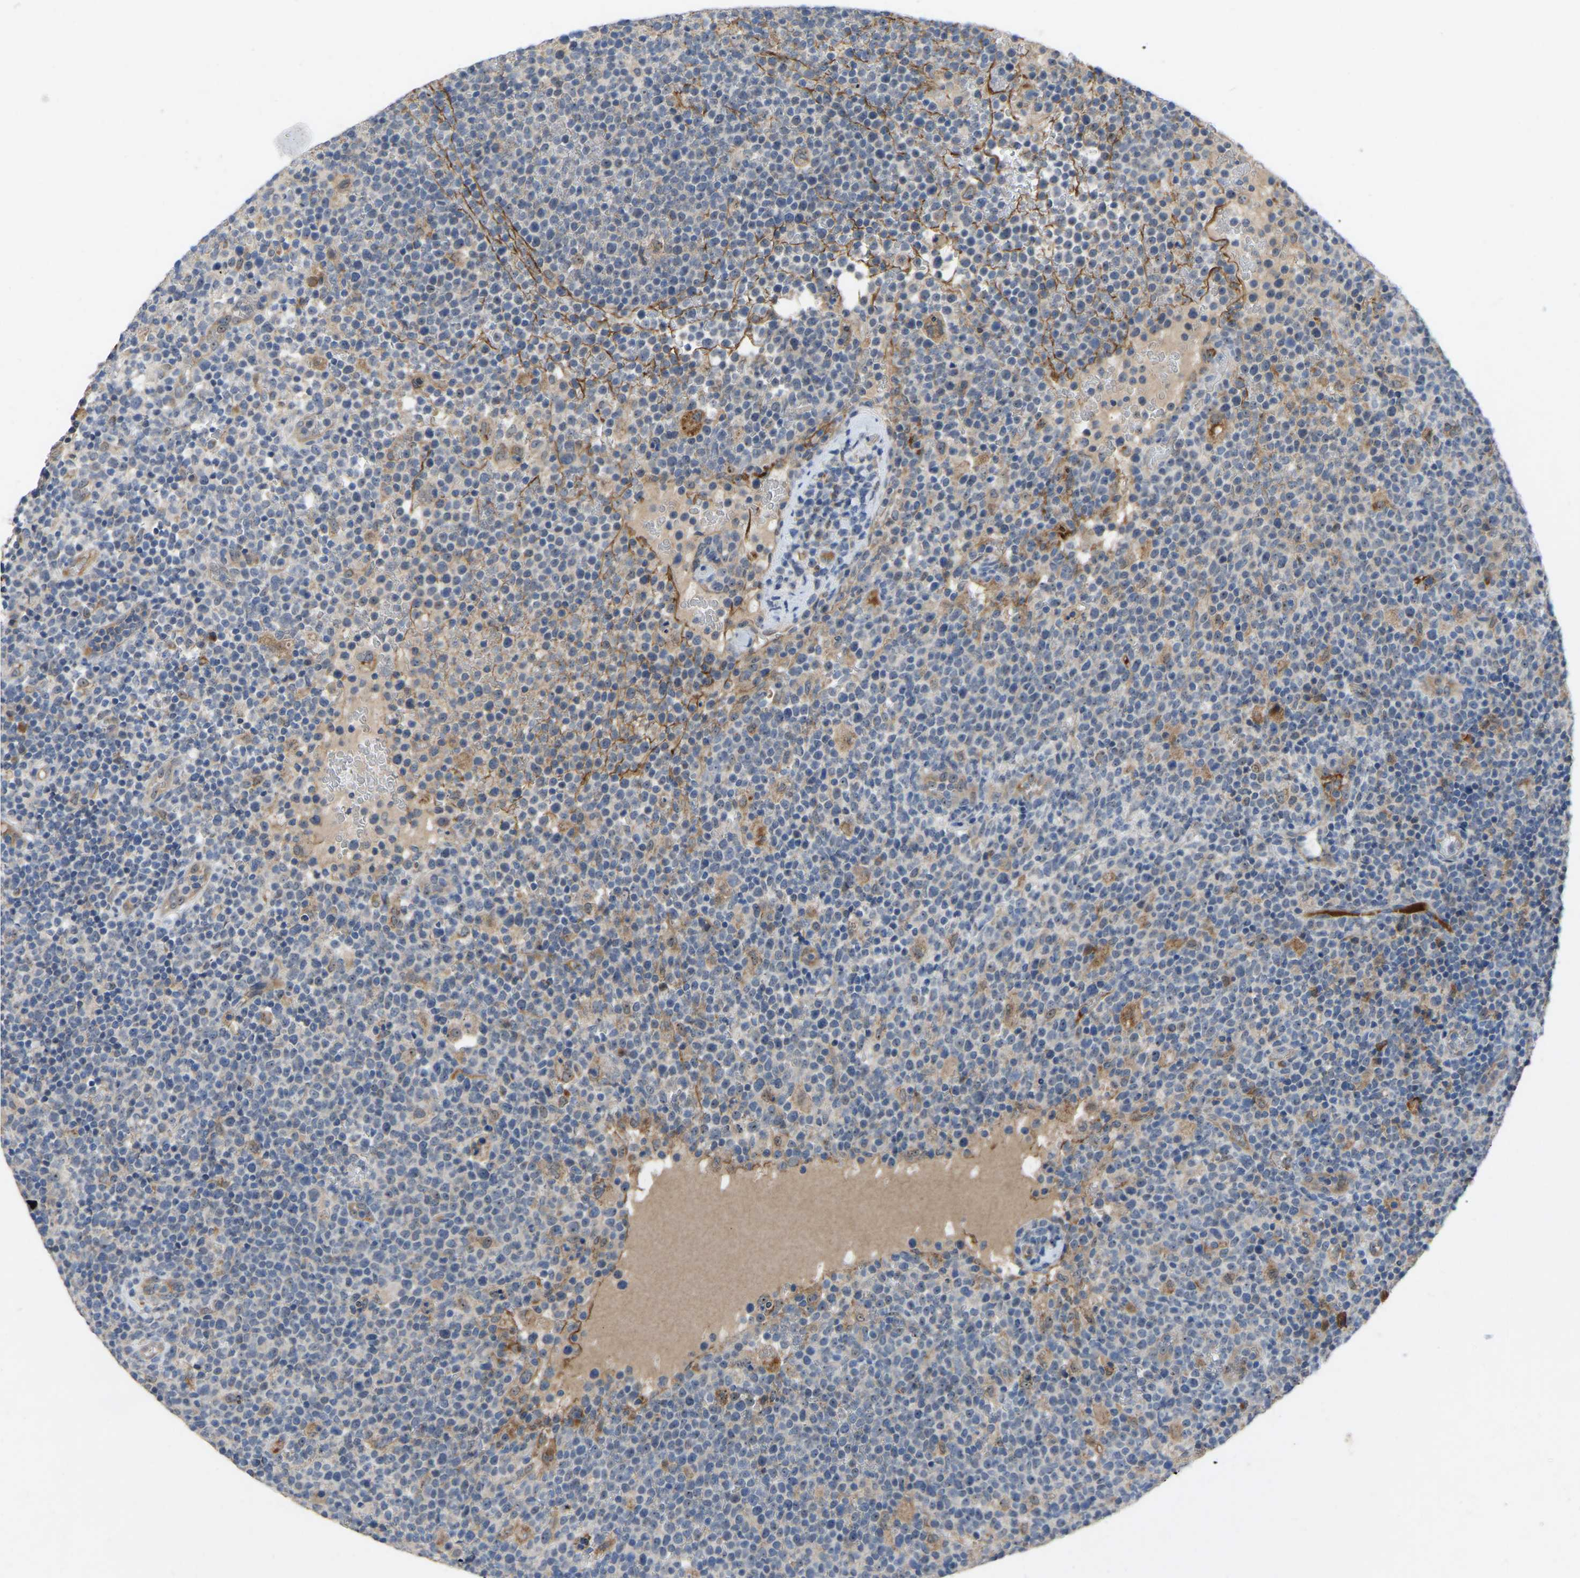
{"staining": {"intensity": "moderate", "quantity": "<25%", "location": "cytoplasmic/membranous"}, "tissue": "lymphoma", "cell_type": "Tumor cells", "image_type": "cancer", "snomed": [{"axis": "morphology", "description": "Malignant lymphoma, non-Hodgkin's type, High grade"}, {"axis": "topography", "description": "Lymph node"}], "caption": "Immunohistochemical staining of lymphoma reveals low levels of moderate cytoplasmic/membranous protein expression in approximately <25% of tumor cells.", "gene": "FHIT", "patient": {"sex": "male", "age": 61}}